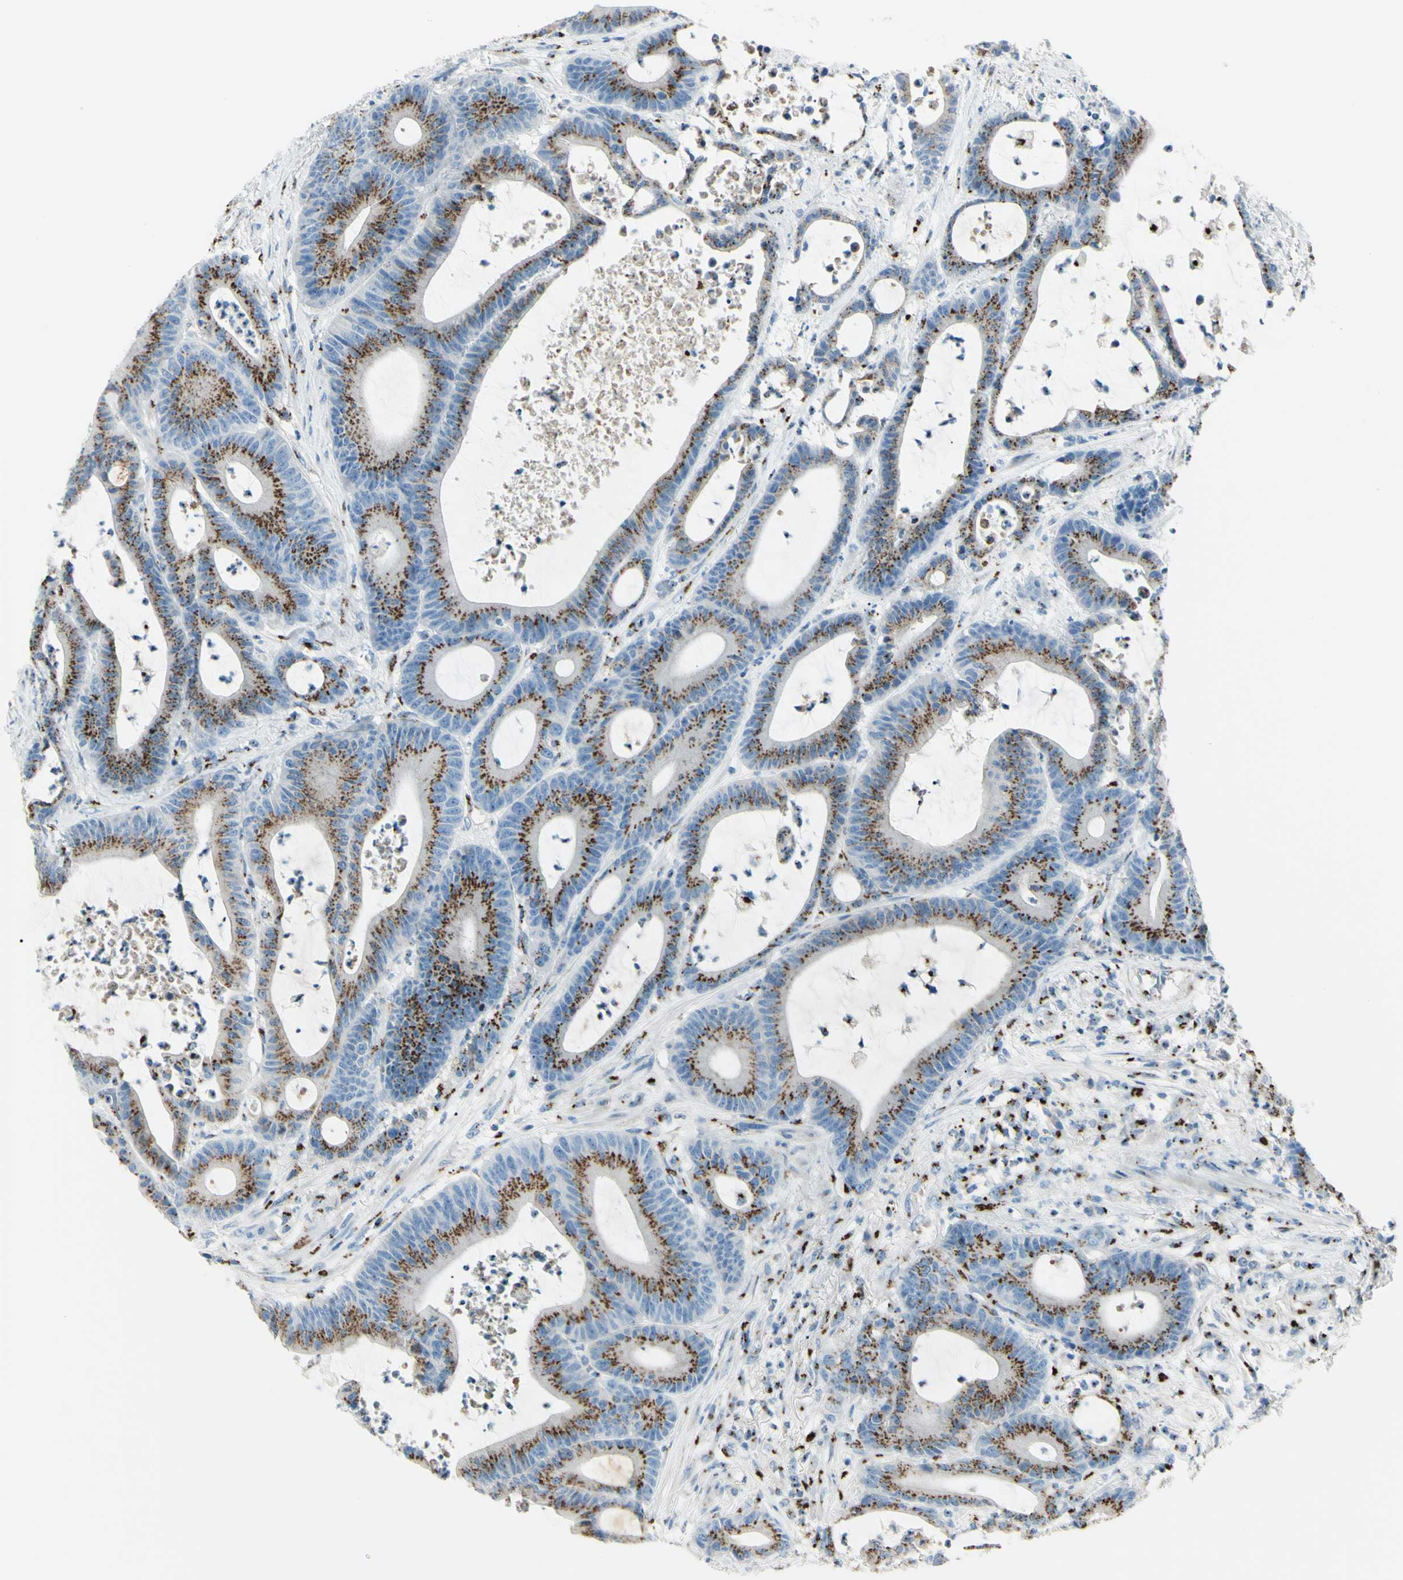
{"staining": {"intensity": "strong", "quantity": ">75%", "location": "cytoplasmic/membranous"}, "tissue": "colorectal cancer", "cell_type": "Tumor cells", "image_type": "cancer", "snomed": [{"axis": "morphology", "description": "Adenocarcinoma, NOS"}, {"axis": "topography", "description": "Colon"}], "caption": "This is a histology image of IHC staining of colorectal cancer, which shows strong staining in the cytoplasmic/membranous of tumor cells.", "gene": "B4GALT1", "patient": {"sex": "female", "age": 84}}